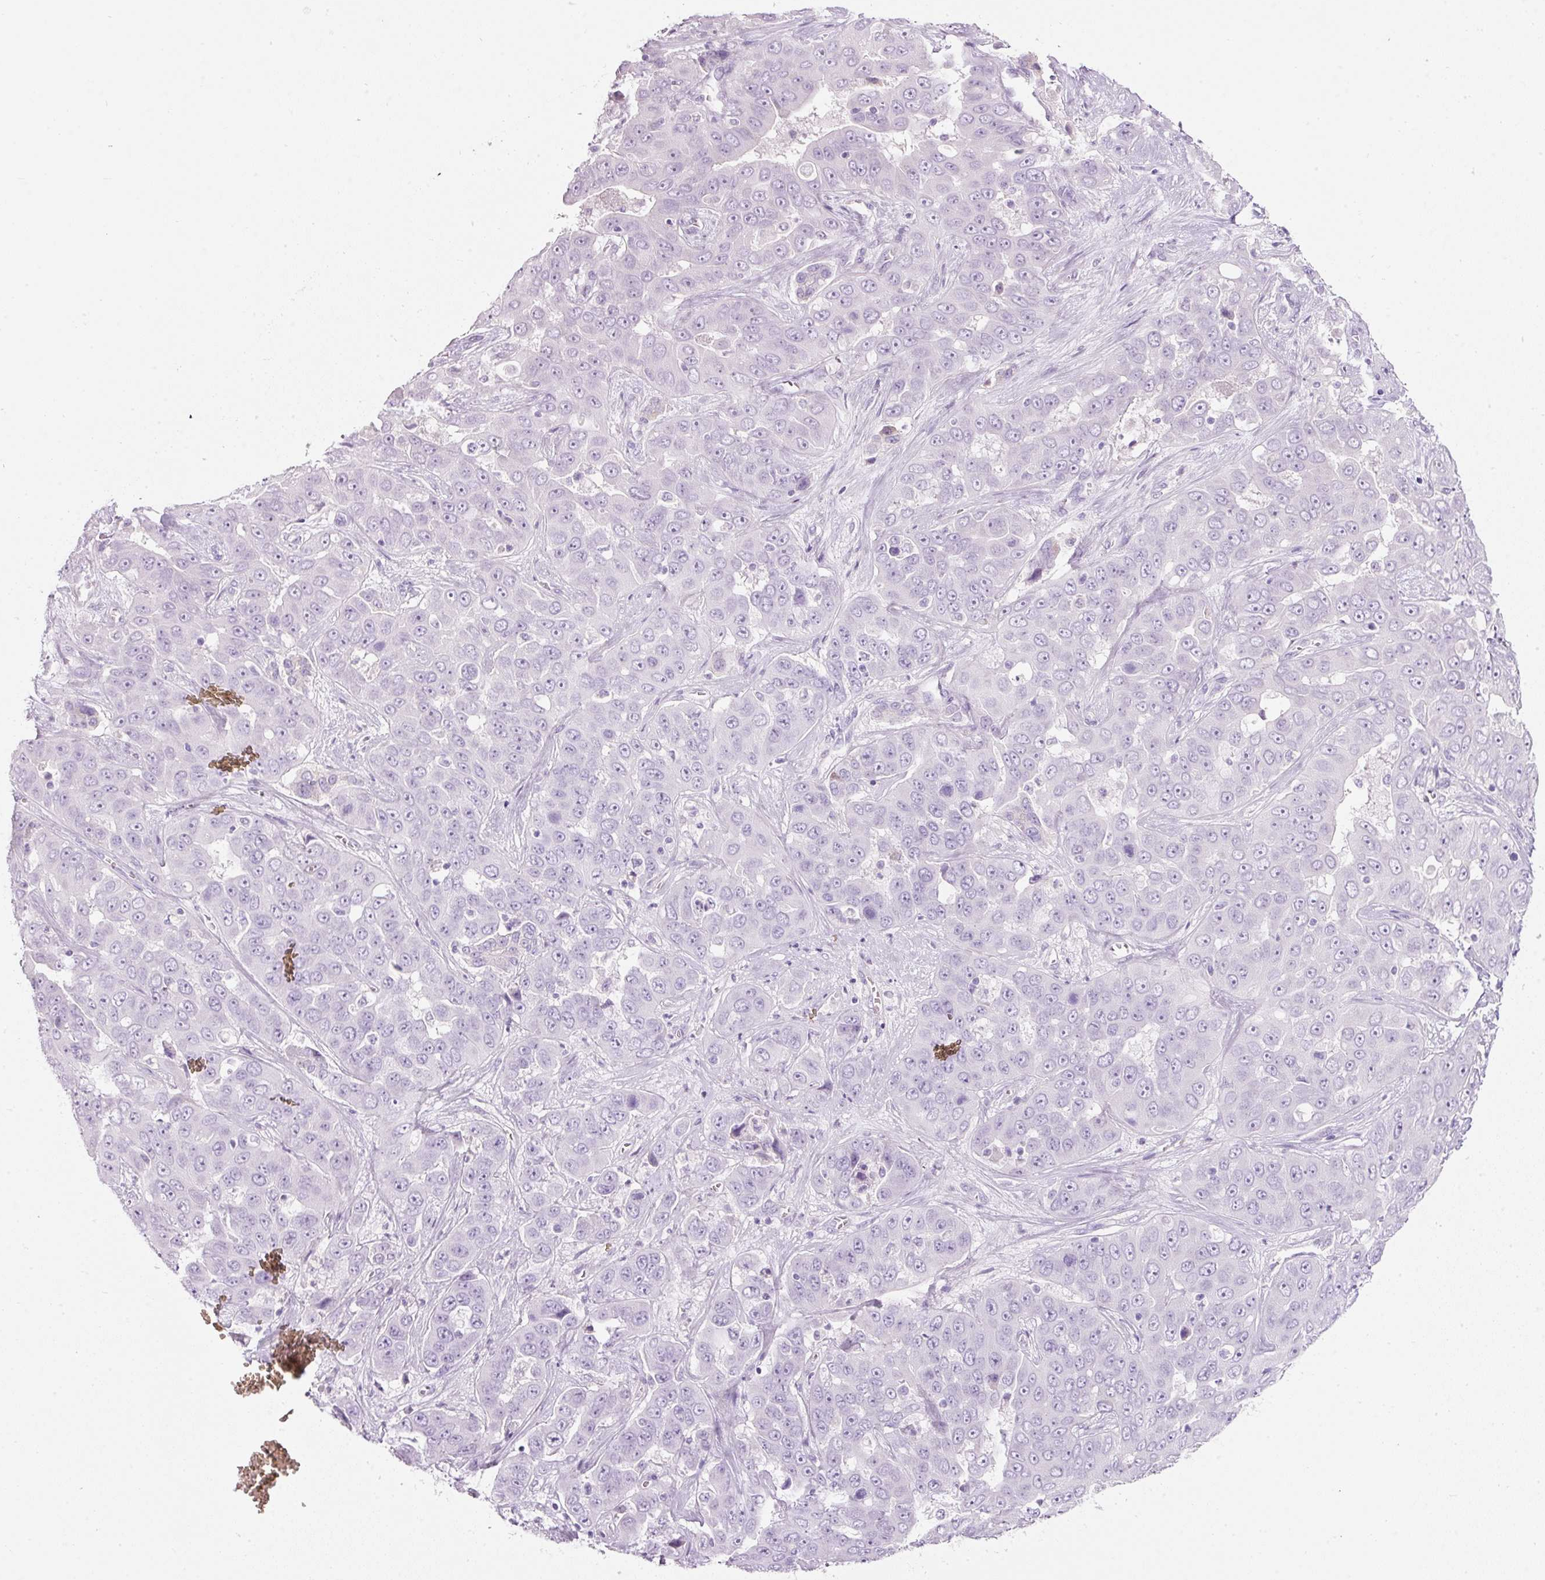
{"staining": {"intensity": "negative", "quantity": "none", "location": "none"}, "tissue": "liver cancer", "cell_type": "Tumor cells", "image_type": "cancer", "snomed": [{"axis": "morphology", "description": "Cholangiocarcinoma"}, {"axis": "topography", "description": "Liver"}], "caption": "A high-resolution image shows immunohistochemistry (IHC) staining of liver cholangiocarcinoma, which displays no significant positivity in tumor cells. (DAB immunohistochemistry (IHC) visualized using brightfield microscopy, high magnification).", "gene": "DNM1", "patient": {"sex": "female", "age": 52}}